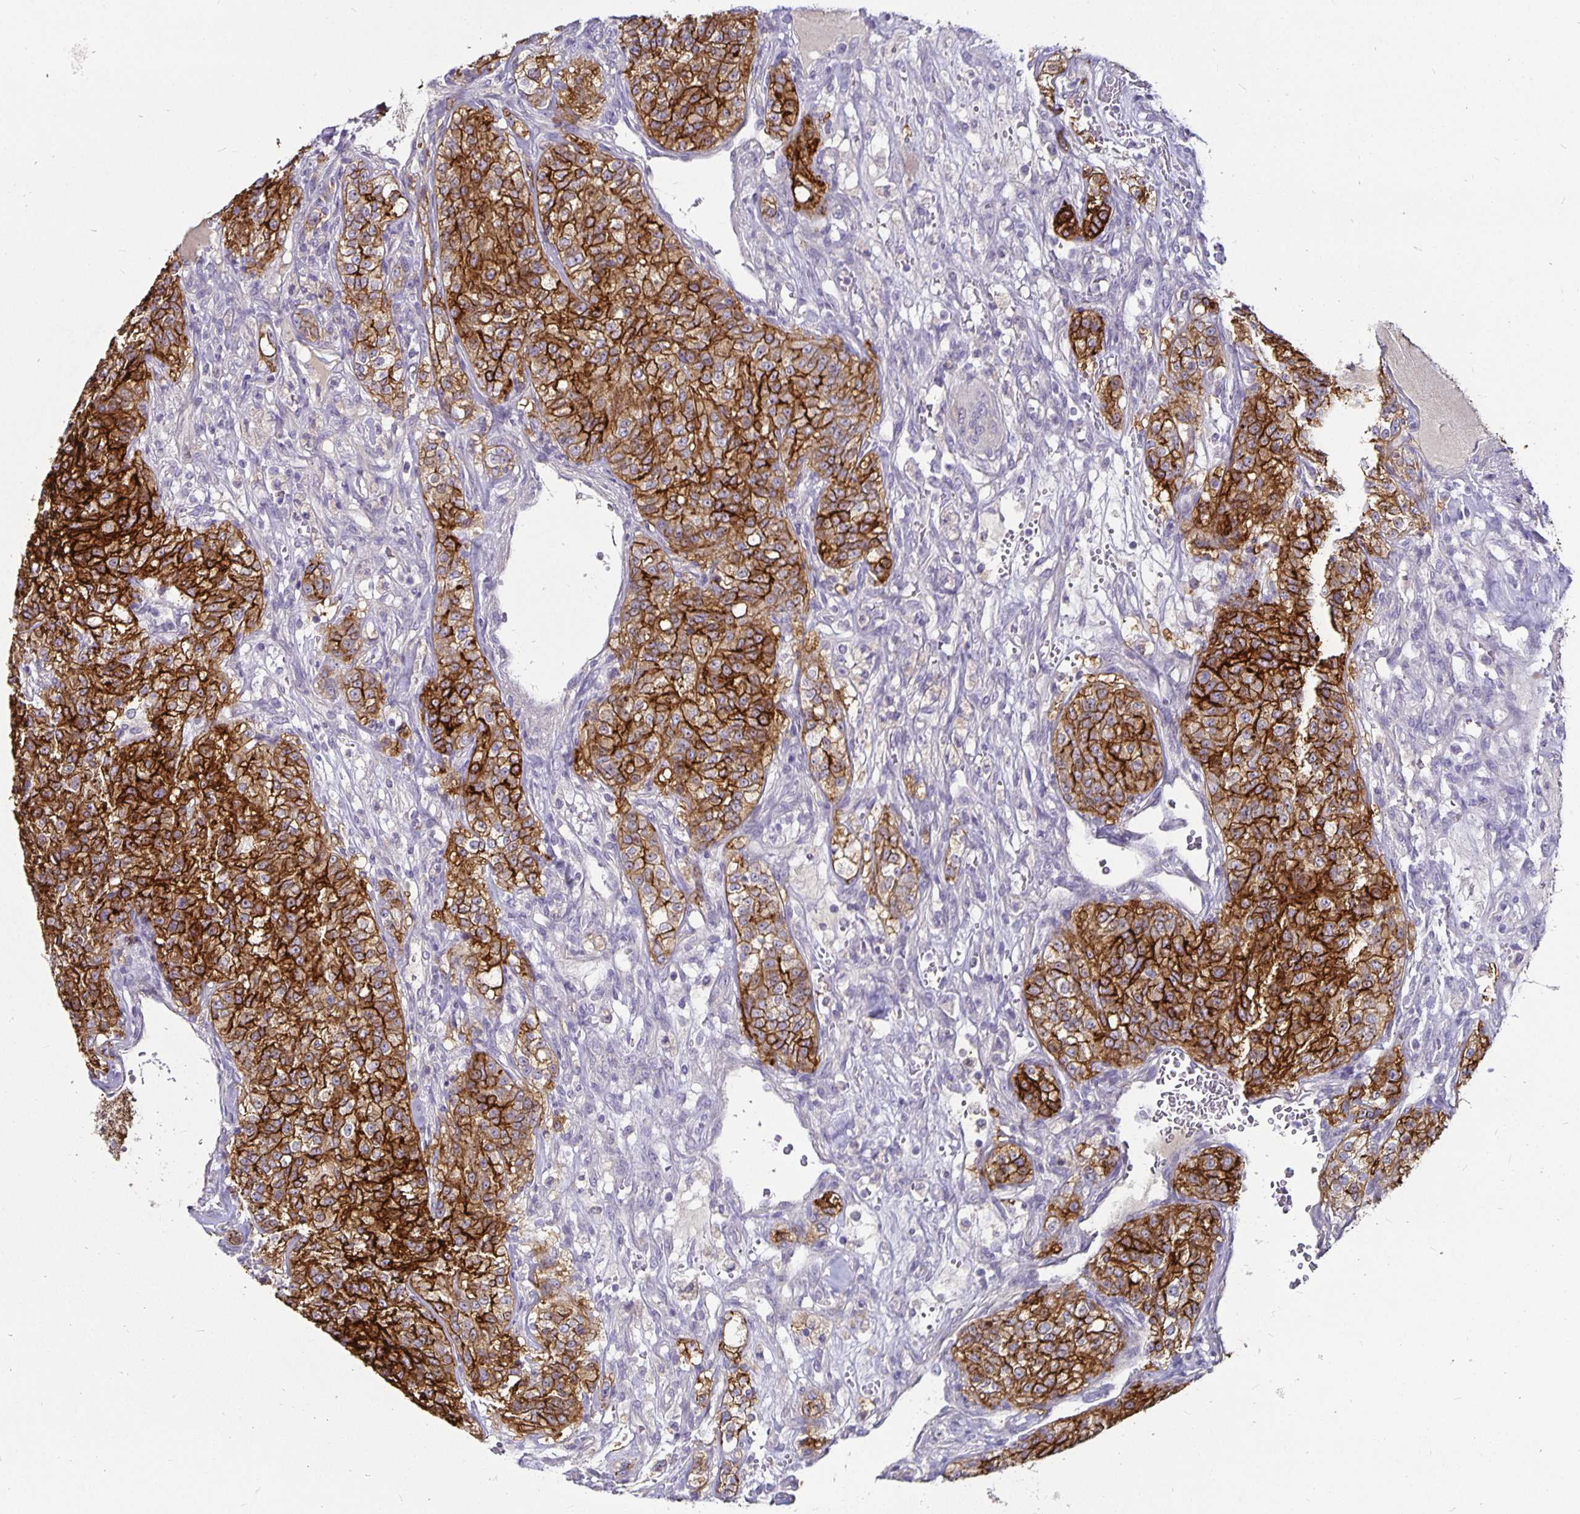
{"staining": {"intensity": "strong", "quantity": ">75%", "location": "cytoplasmic/membranous"}, "tissue": "renal cancer", "cell_type": "Tumor cells", "image_type": "cancer", "snomed": [{"axis": "morphology", "description": "Adenocarcinoma, NOS"}, {"axis": "topography", "description": "Kidney"}], "caption": "Immunohistochemistry (IHC) (DAB) staining of renal cancer (adenocarcinoma) displays strong cytoplasmic/membranous protein positivity in approximately >75% of tumor cells. (DAB (3,3'-diaminobenzidine) IHC, brown staining for protein, blue staining for nuclei).", "gene": "CA12", "patient": {"sex": "female", "age": 63}}